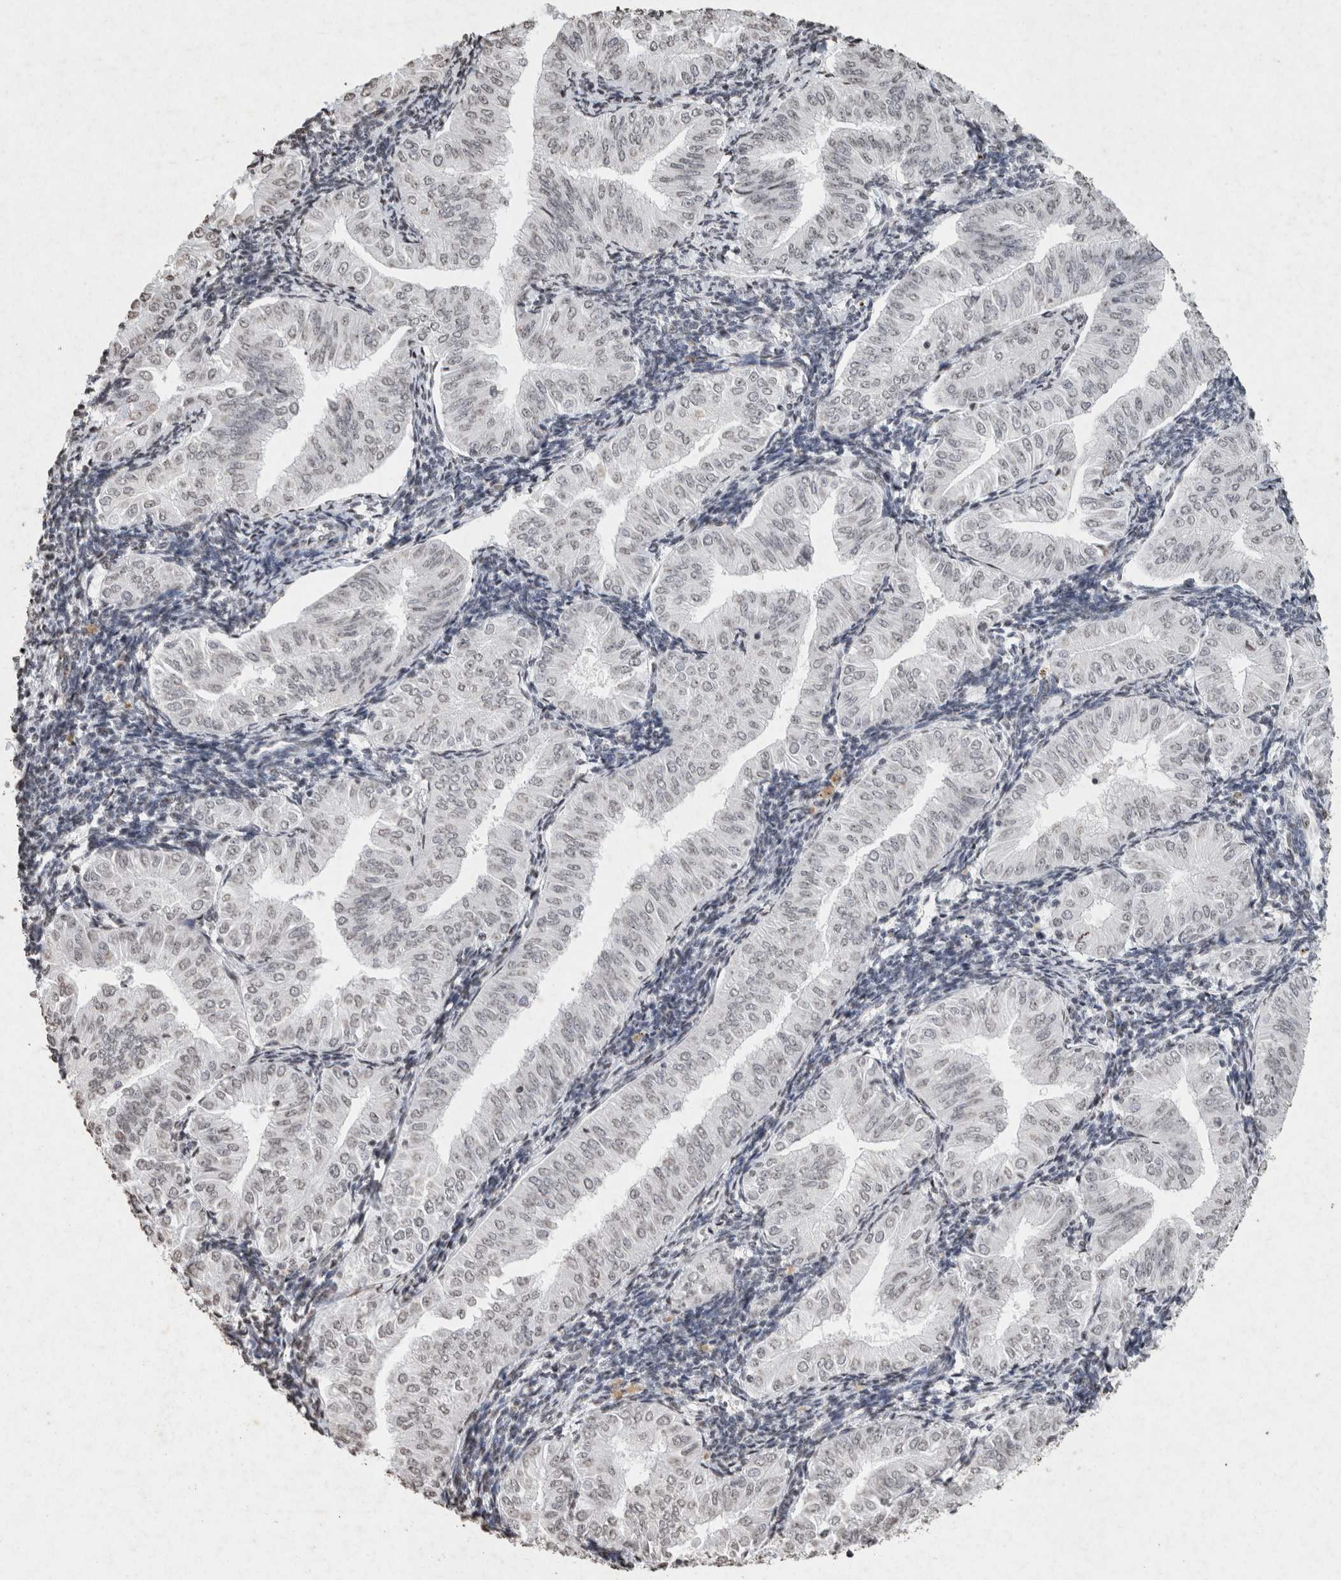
{"staining": {"intensity": "weak", "quantity": ">75%", "location": "nuclear"}, "tissue": "endometrial cancer", "cell_type": "Tumor cells", "image_type": "cancer", "snomed": [{"axis": "morphology", "description": "Normal tissue, NOS"}, {"axis": "morphology", "description": "Adenocarcinoma, NOS"}, {"axis": "topography", "description": "Endometrium"}], "caption": "Protein staining displays weak nuclear expression in about >75% of tumor cells in endometrial adenocarcinoma.", "gene": "CNTN1", "patient": {"sex": "female", "age": 53}}